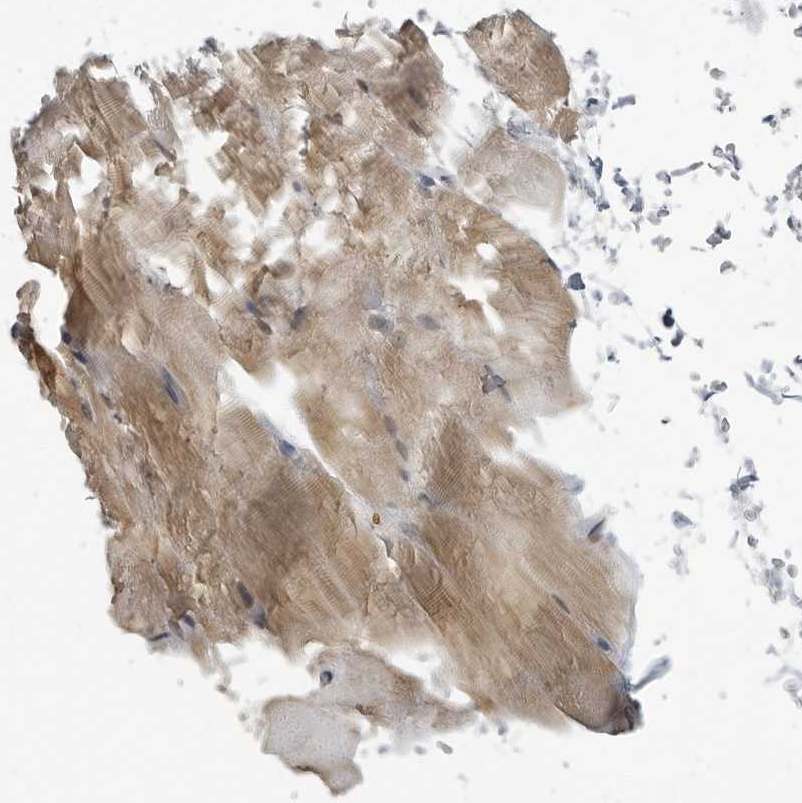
{"staining": {"intensity": "weak", "quantity": "25%-75%", "location": "cytoplasmic/membranous"}, "tissue": "skeletal muscle", "cell_type": "Myocytes", "image_type": "normal", "snomed": [{"axis": "morphology", "description": "Normal tissue, NOS"}, {"axis": "topography", "description": "Skeletal muscle"}, {"axis": "topography", "description": "Parathyroid gland"}], "caption": "Skeletal muscle stained with DAB (3,3'-diaminobenzidine) immunohistochemistry (IHC) reveals low levels of weak cytoplasmic/membranous expression in about 25%-75% of myocytes.", "gene": "MAF", "patient": {"sex": "female", "age": 37}}